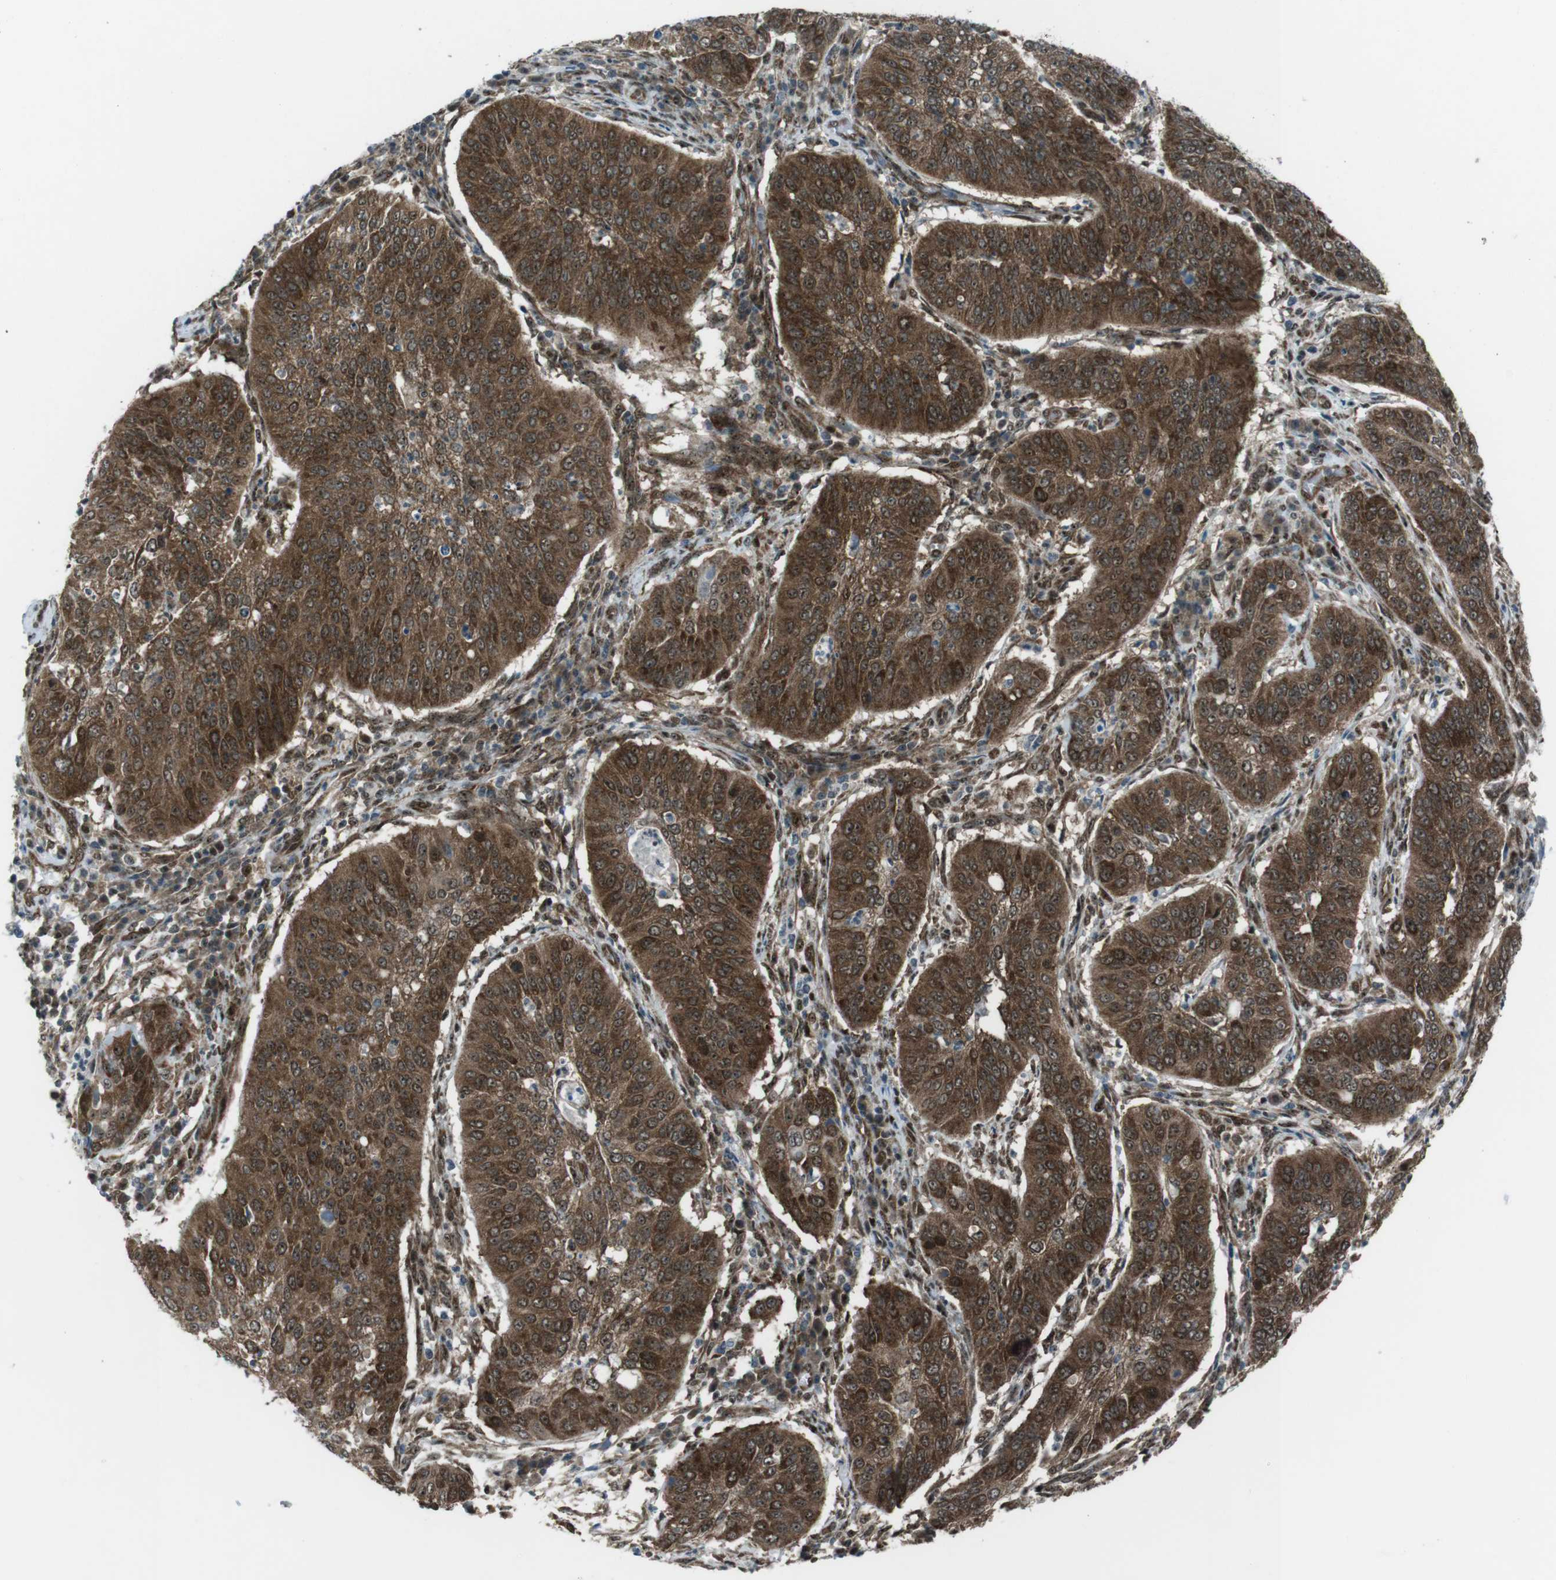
{"staining": {"intensity": "strong", "quantity": ">75%", "location": "cytoplasmic/membranous"}, "tissue": "cervical cancer", "cell_type": "Tumor cells", "image_type": "cancer", "snomed": [{"axis": "morphology", "description": "Normal tissue, NOS"}, {"axis": "morphology", "description": "Squamous cell carcinoma, NOS"}, {"axis": "topography", "description": "Cervix"}], "caption": "Human squamous cell carcinoma (cervical) stained for a protein (brown) exhibits strong cytoplasmic/membranous positive positivity in approximately >75% of tumor cells.", "gene": "CSNK1D", "patient": {"sex": "female", "age": 39}}